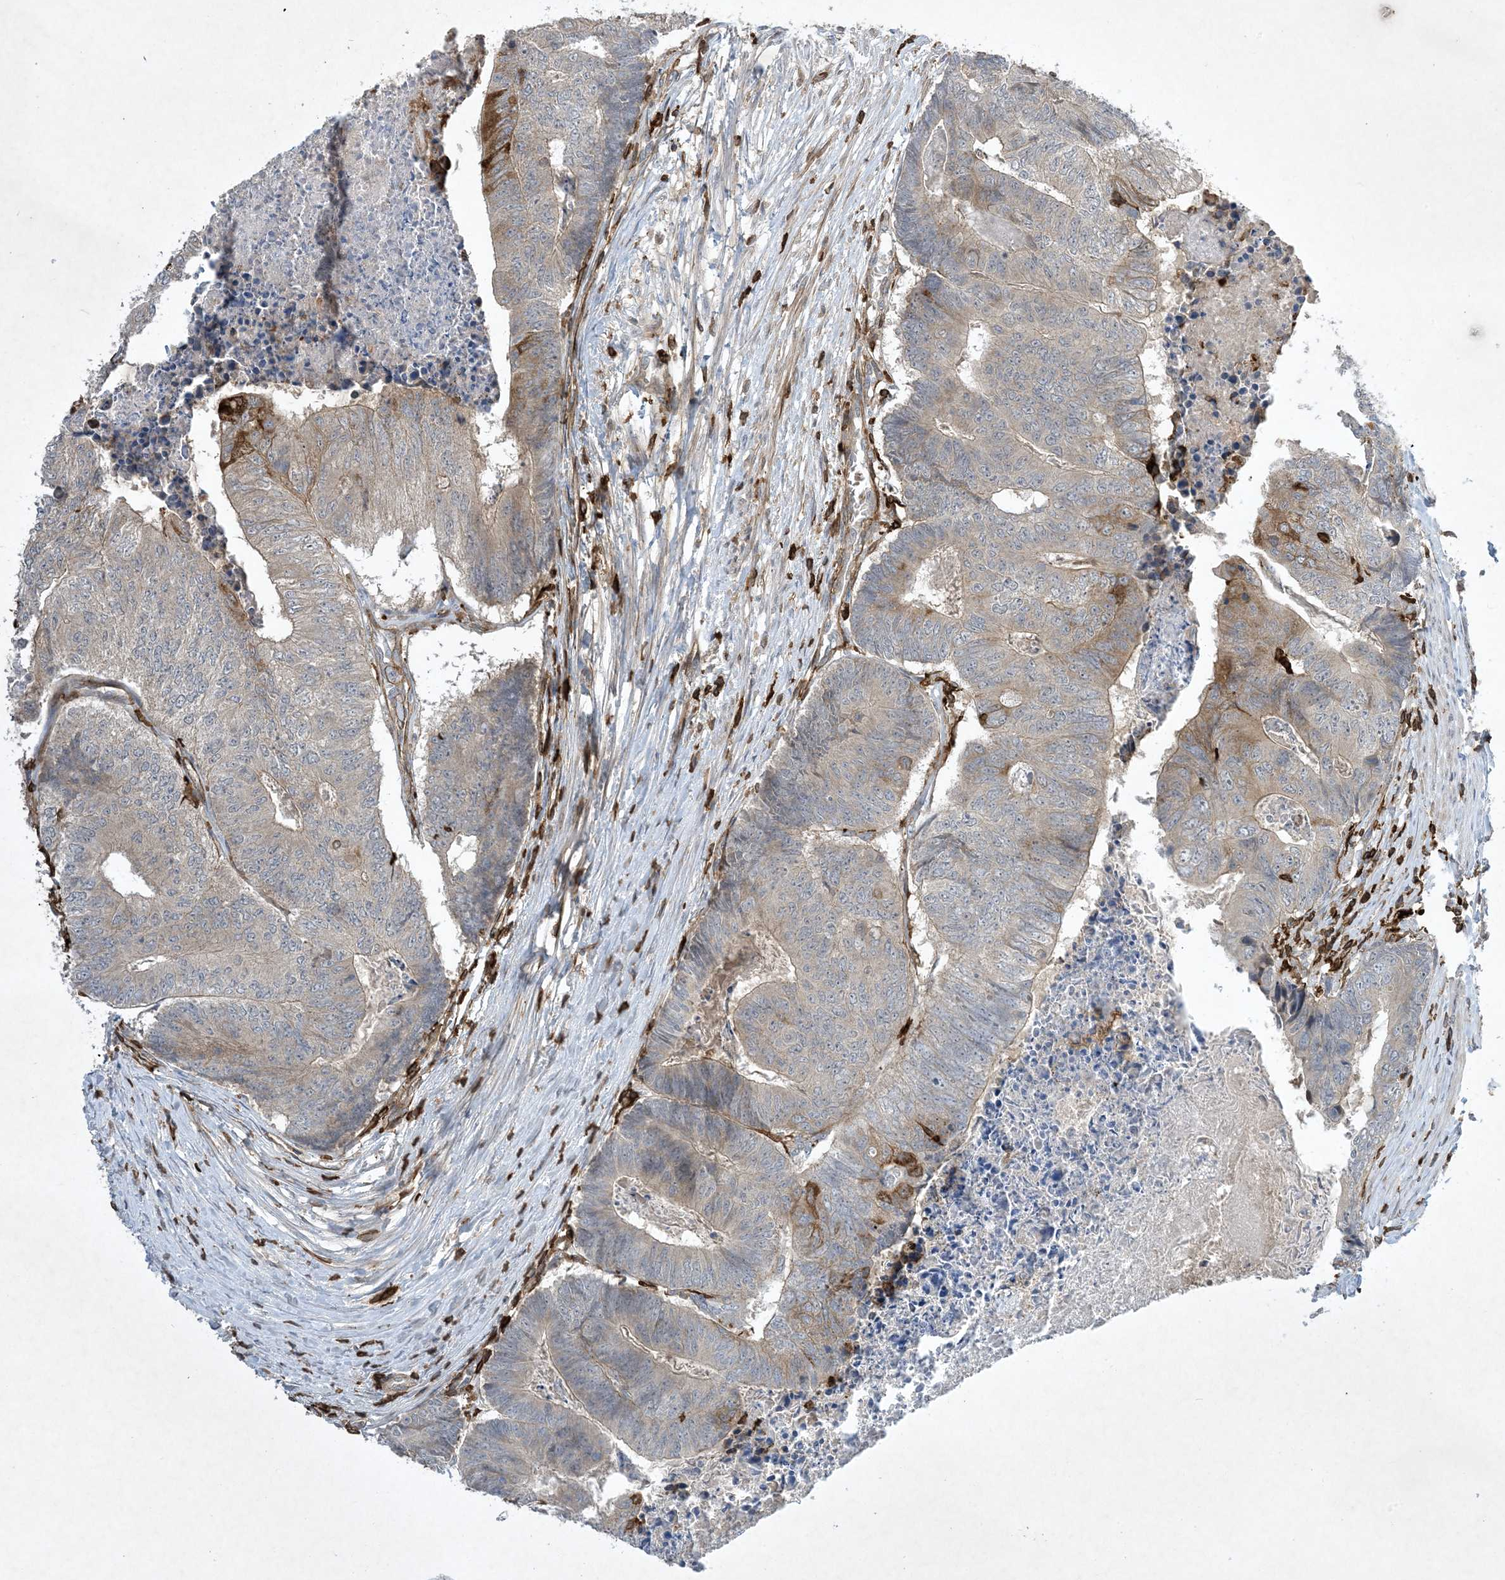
{"staining": {"intensity": "weak", "quantity": "<25%", "location": "cytoplasmic/membranous"}, "tissue": "colorectal cancer", "cell_type": "Tumor cells", "image_type": "cancer", "snomed": [{"axis": "morphology", "description": "Adenocarcinoma, NOS"}, {"axis": "topography", "description": "Colon"}], "caption": "IHC micrograph of neoplastic tissue: human colorectal cancer stained with DAB (3,3'-diaminobenzidine) reveals no significant protein expression in tumor cells.", "gene": "AK9", "patient": {"sex": "female", "age": 67}}